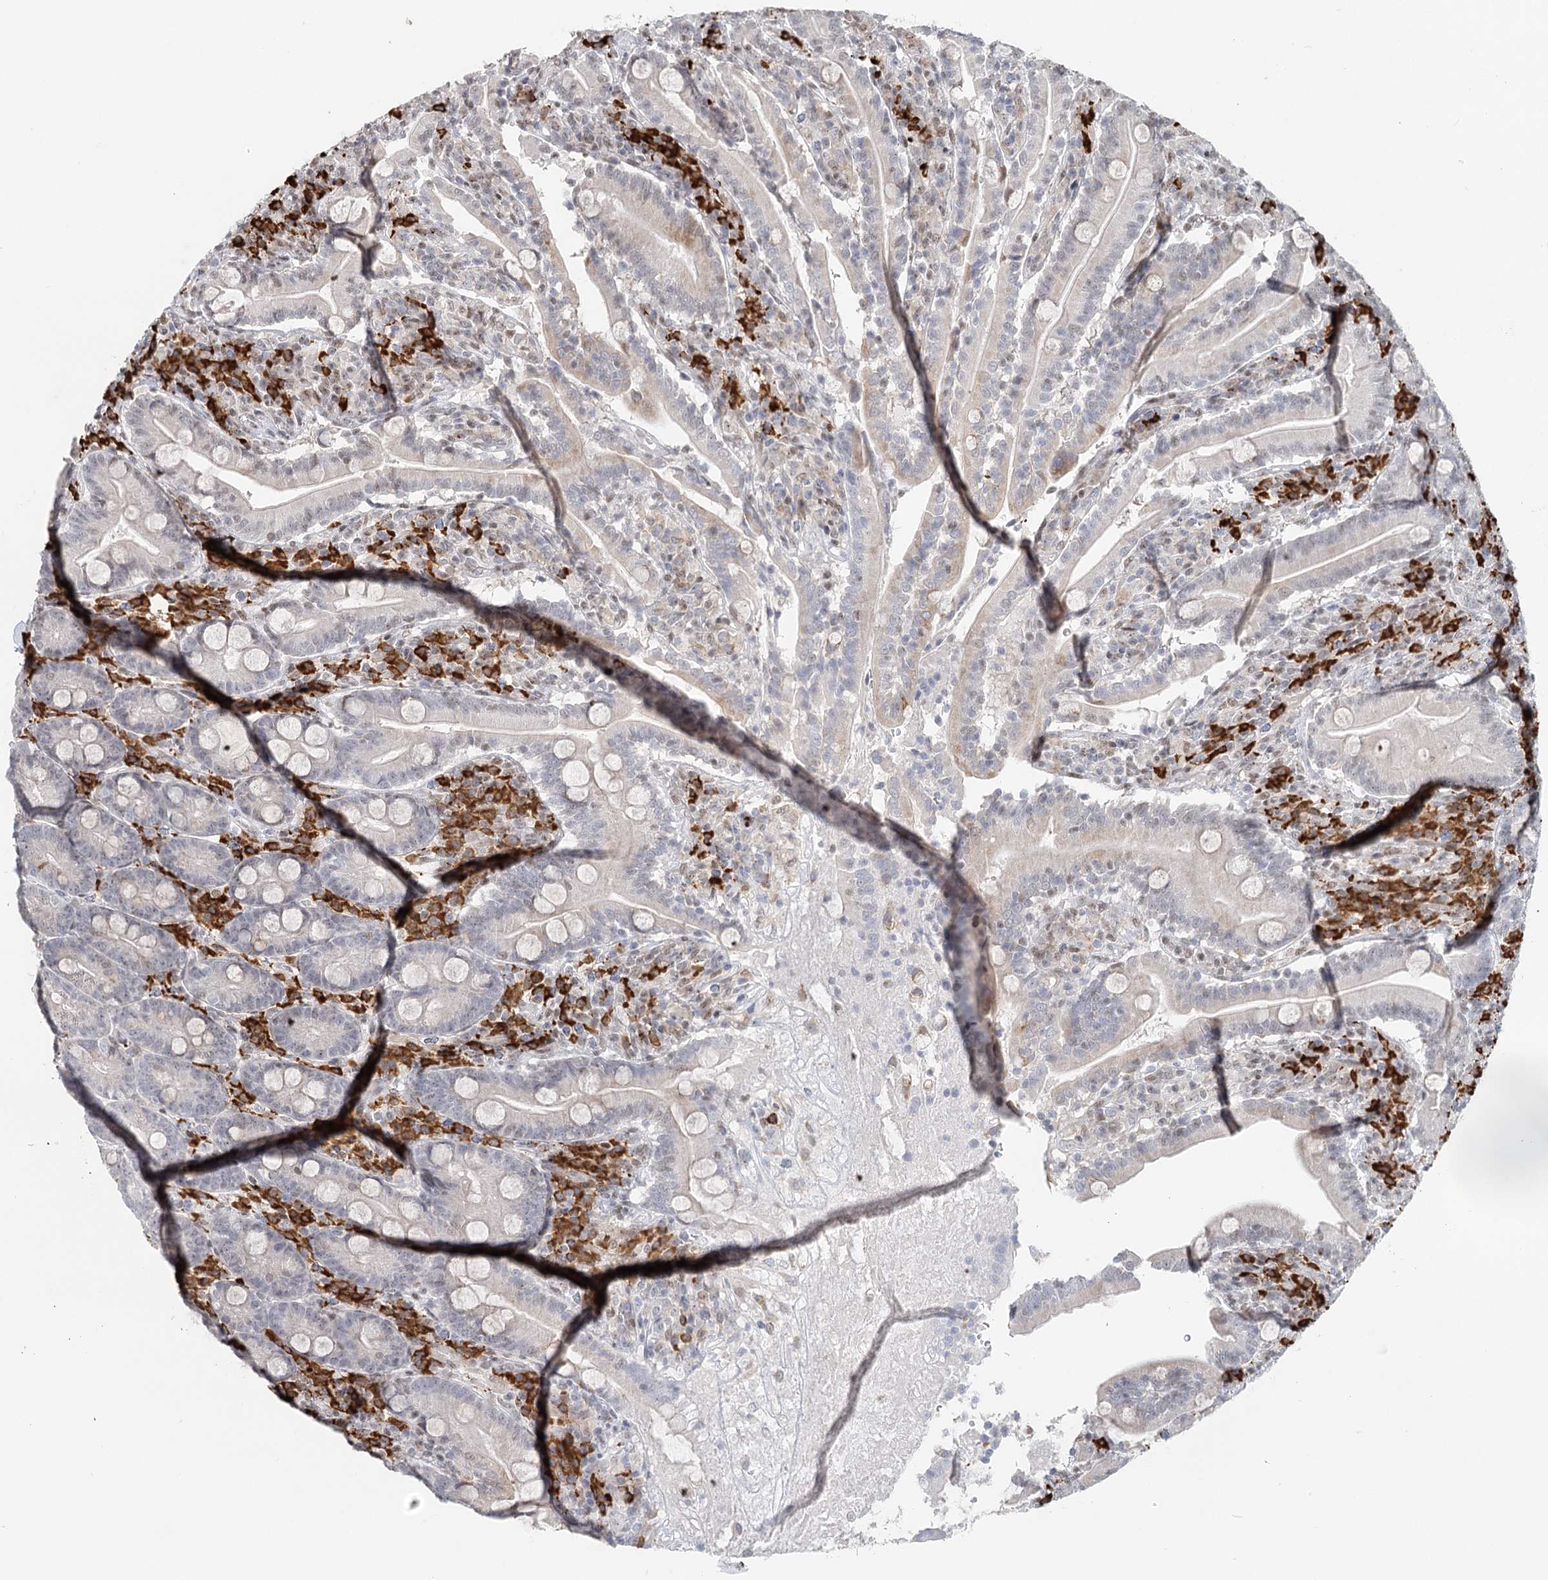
{"staining": {"intensity": "weak", "quantity": "25%-75%", "location": "nuclear"}, "tissue": "duodenum", "cell_type": "Glandular cells", "image_type": "normal", "snomed": [{"axis": "morphology", "description": "Normal tissue, NOS"}, {"axis": "topography", "description": "Duodenum"}], "caption": "A low amount of weak nuclear expression is identified in about 25%-75% of glandular cells in normal duodenum.", "gene": "BNIP5", "patient": {"sex": "male", "age": 35}}